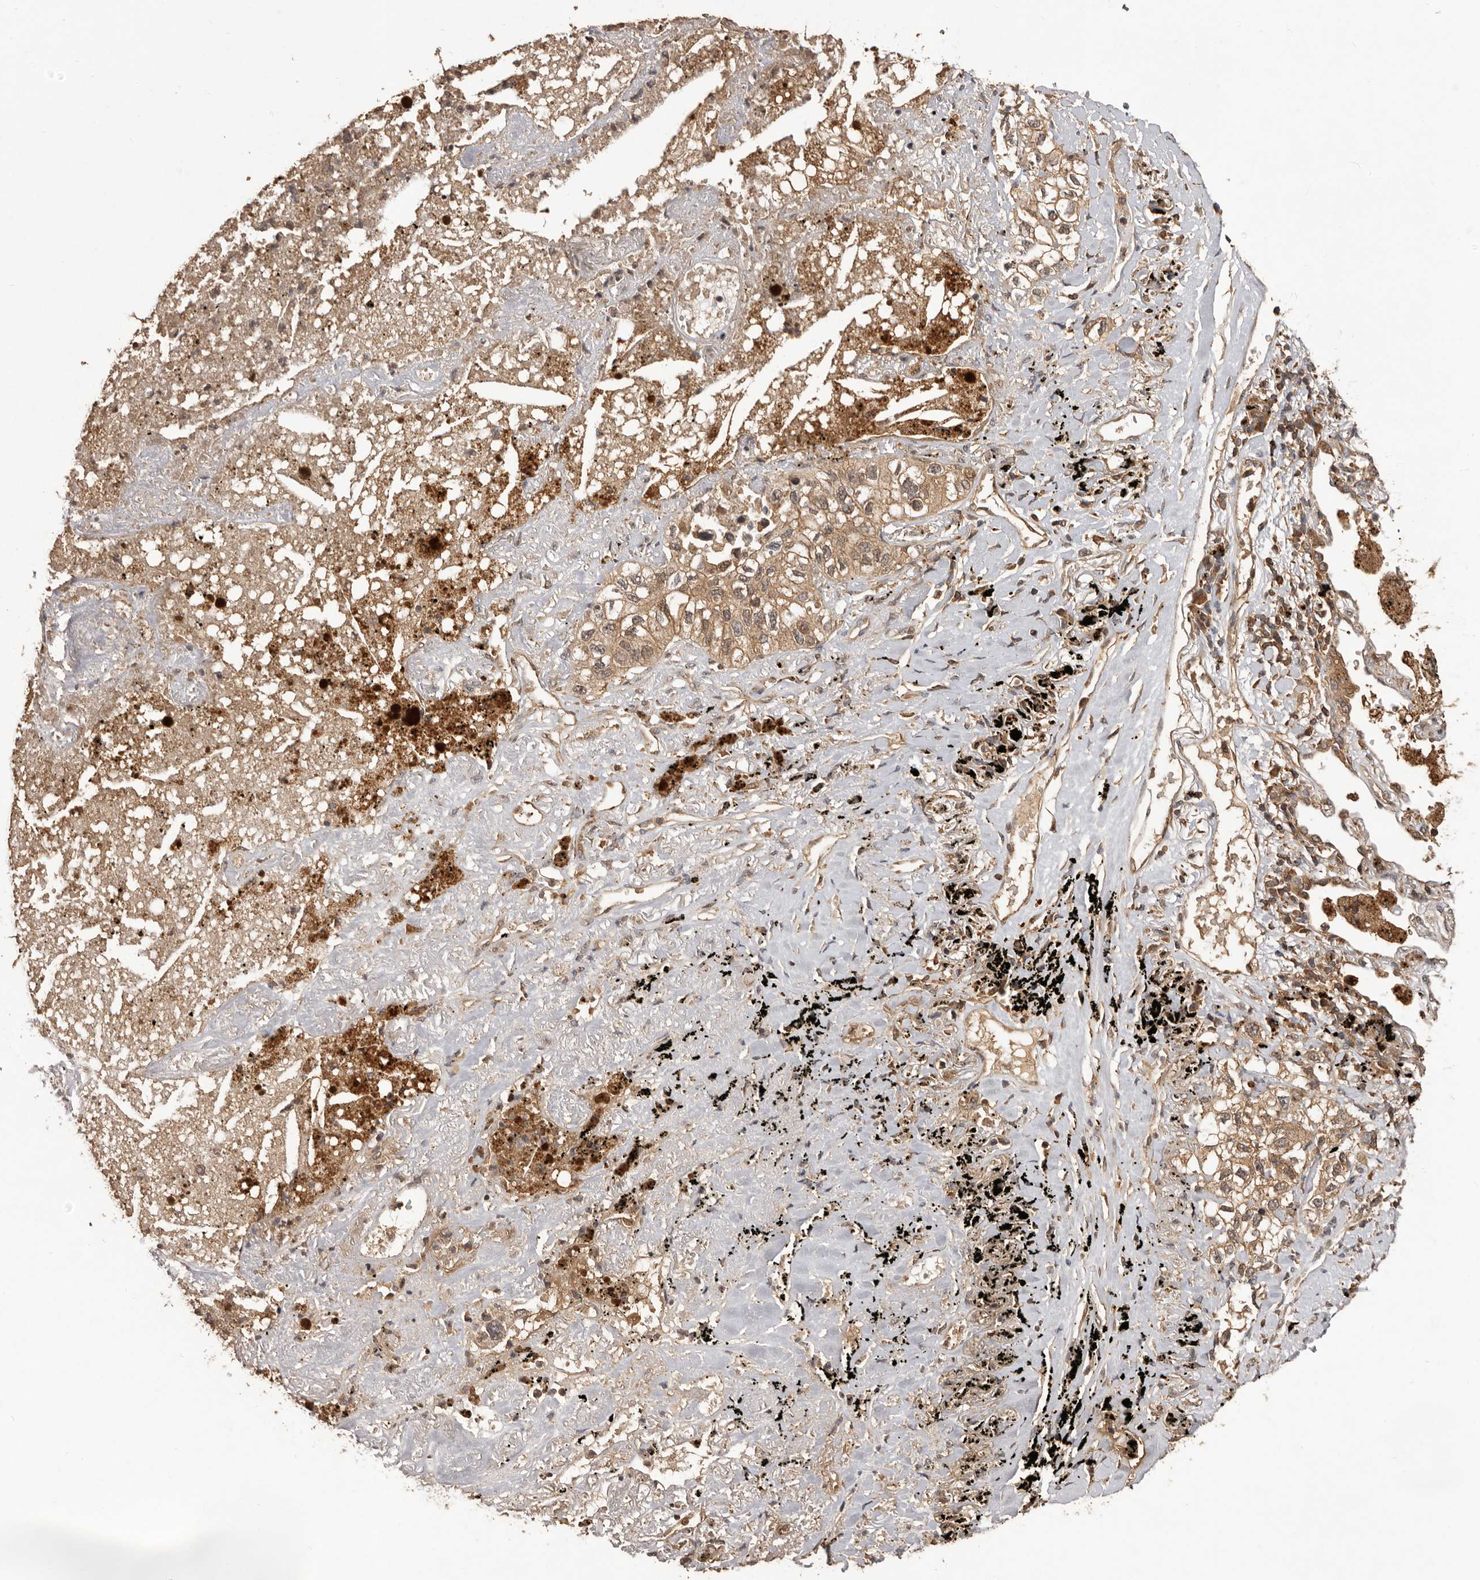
{"staining": {"intensity": "moderate", "quantity": ">75%", "location": "cytoplasmic/membranous"}, "tissue": "lung cancer", "cell_type": "Tumor cells", "image_type": "cancer", "snomed": [{"axis": "morphology", "description": "Adenocarcinoma, NOS"}, {"axis": "topography", "description": "Lung"}], "caption": "High-magnification brightfield microscopy of adenocarcinoma (lung) stained with DAB (brown) and counterstained with hematoxylin (blue). tumor cells exhibit moderate cytoplasmic/membranous expression is present in about>75% of cells. Ihc stains the protein of interest in brown and the nuclei are stained blue.", "gene": "SLC22A3", "patient": {"sex": "male", "age": 63}}